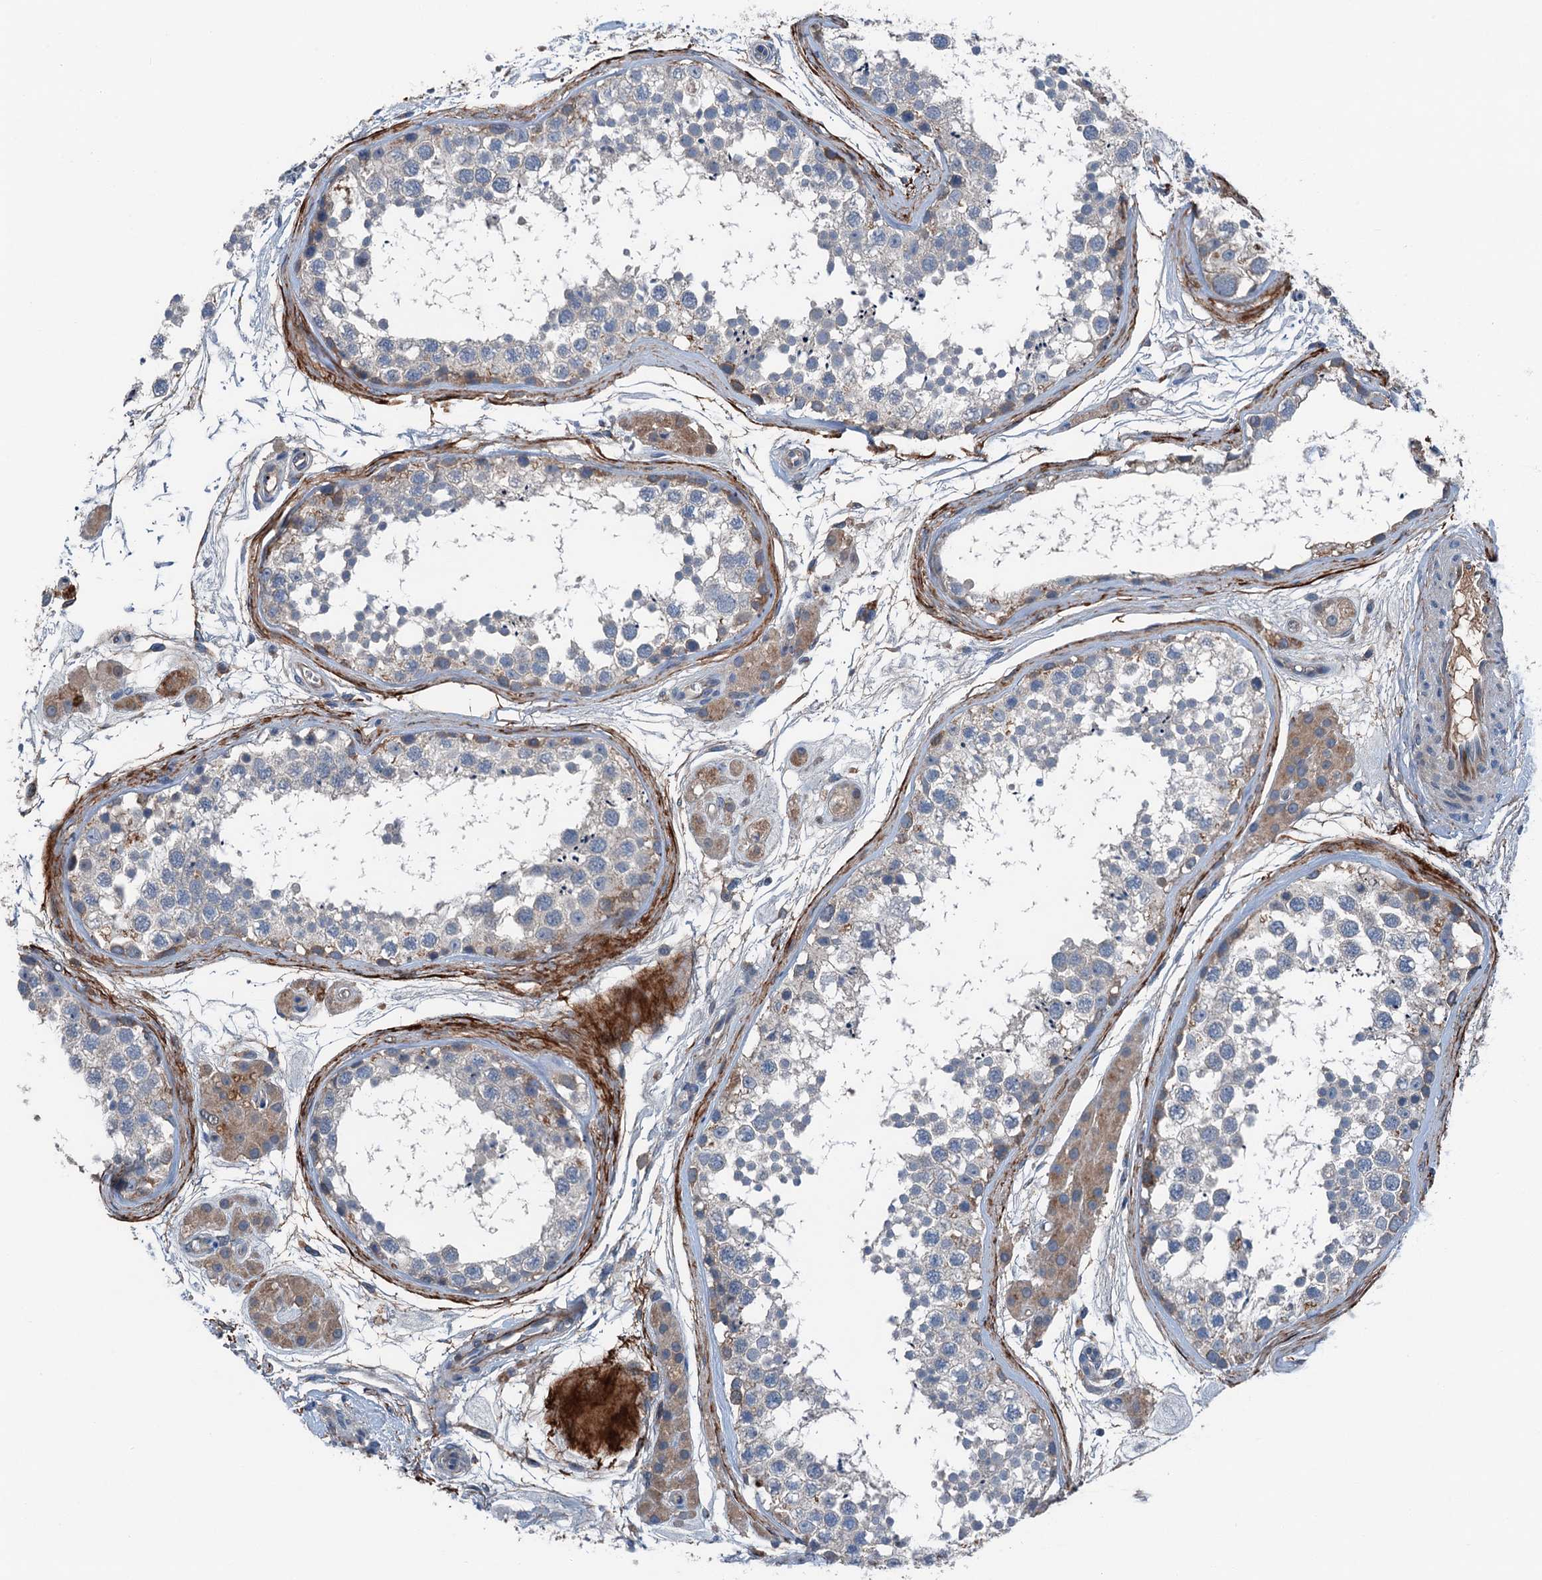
{"staining": {"intensity": "weak", "quantity": "<25%", "location": "cytoplasmic/membranous"}, "tissue": "testis", "cell_type": "Cells in seminiferous ducts", "image_type": "normal", "snomed": [{"axis": "morphology", "description": "Normal tissue, NOS"}, {"axis": "topography", "description": "Testis"}], "caption": "This is an IHC image of normal testis. There is no staining in cells in seminiferous ducts.", "gene": "SLC2A10", "patient": {"sex": "male", "age": 56}}